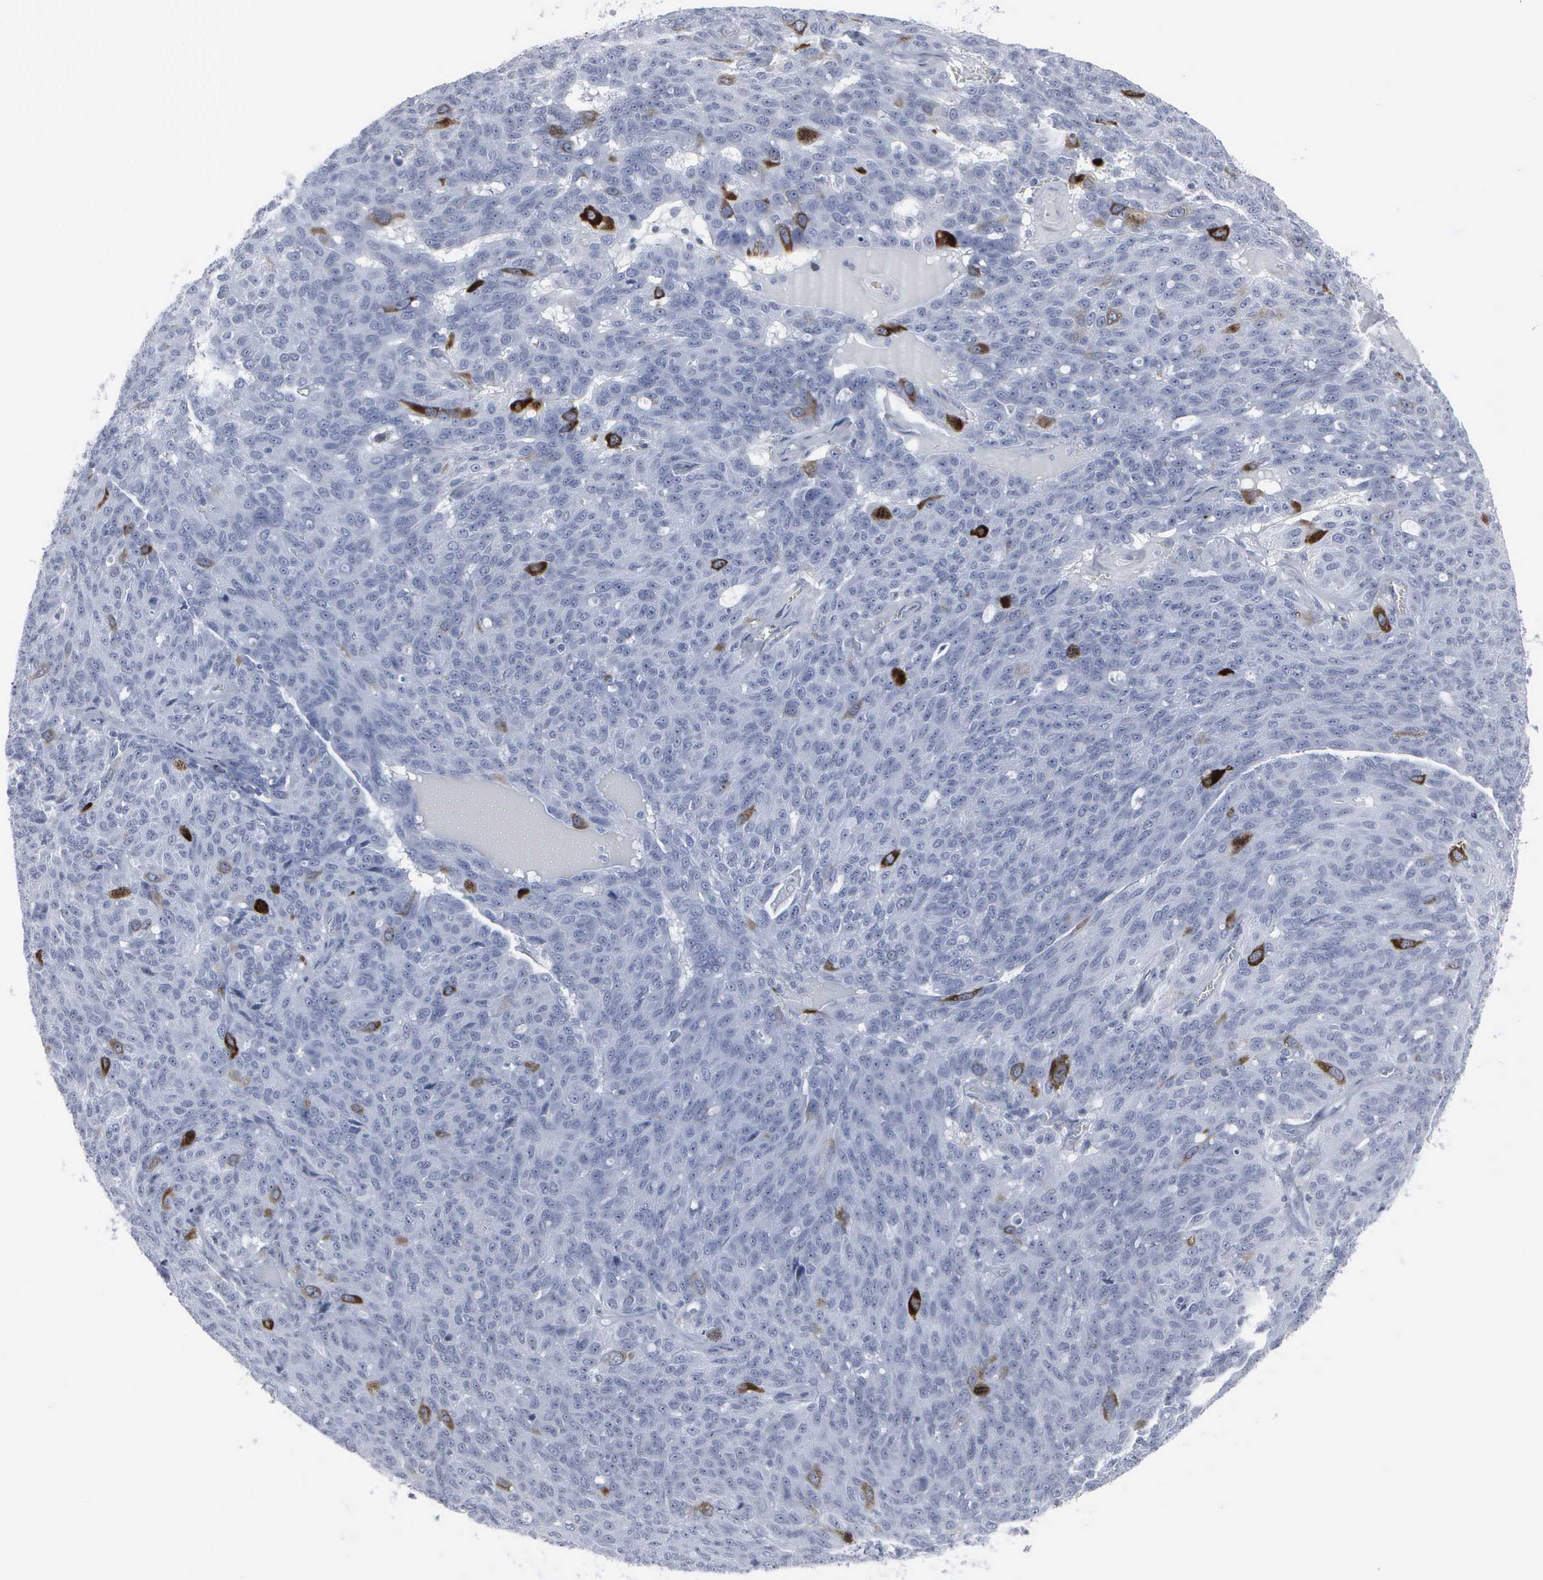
{"staining": {"intensity": "strong", "quantity": "<25%", "location": "cytoplasmic/membranous,nuclear"}, "tissue": "ovarian cancer", "cell_type": "Tumor cells", "image_type": "cancer", "snomed": [{"axis": "morphology", "description": "Carcinoma, endometroid"}, {"axis": "topography", "description": "Ovary"}], "caption": "Strong cytoplasmic/membranous and nuclear positivity is seen in about <25% of tumor cells in ovarian endometroid carcinoma.", "gene": "CCNB1", "patient": {"sex": "female", "age": 60}}